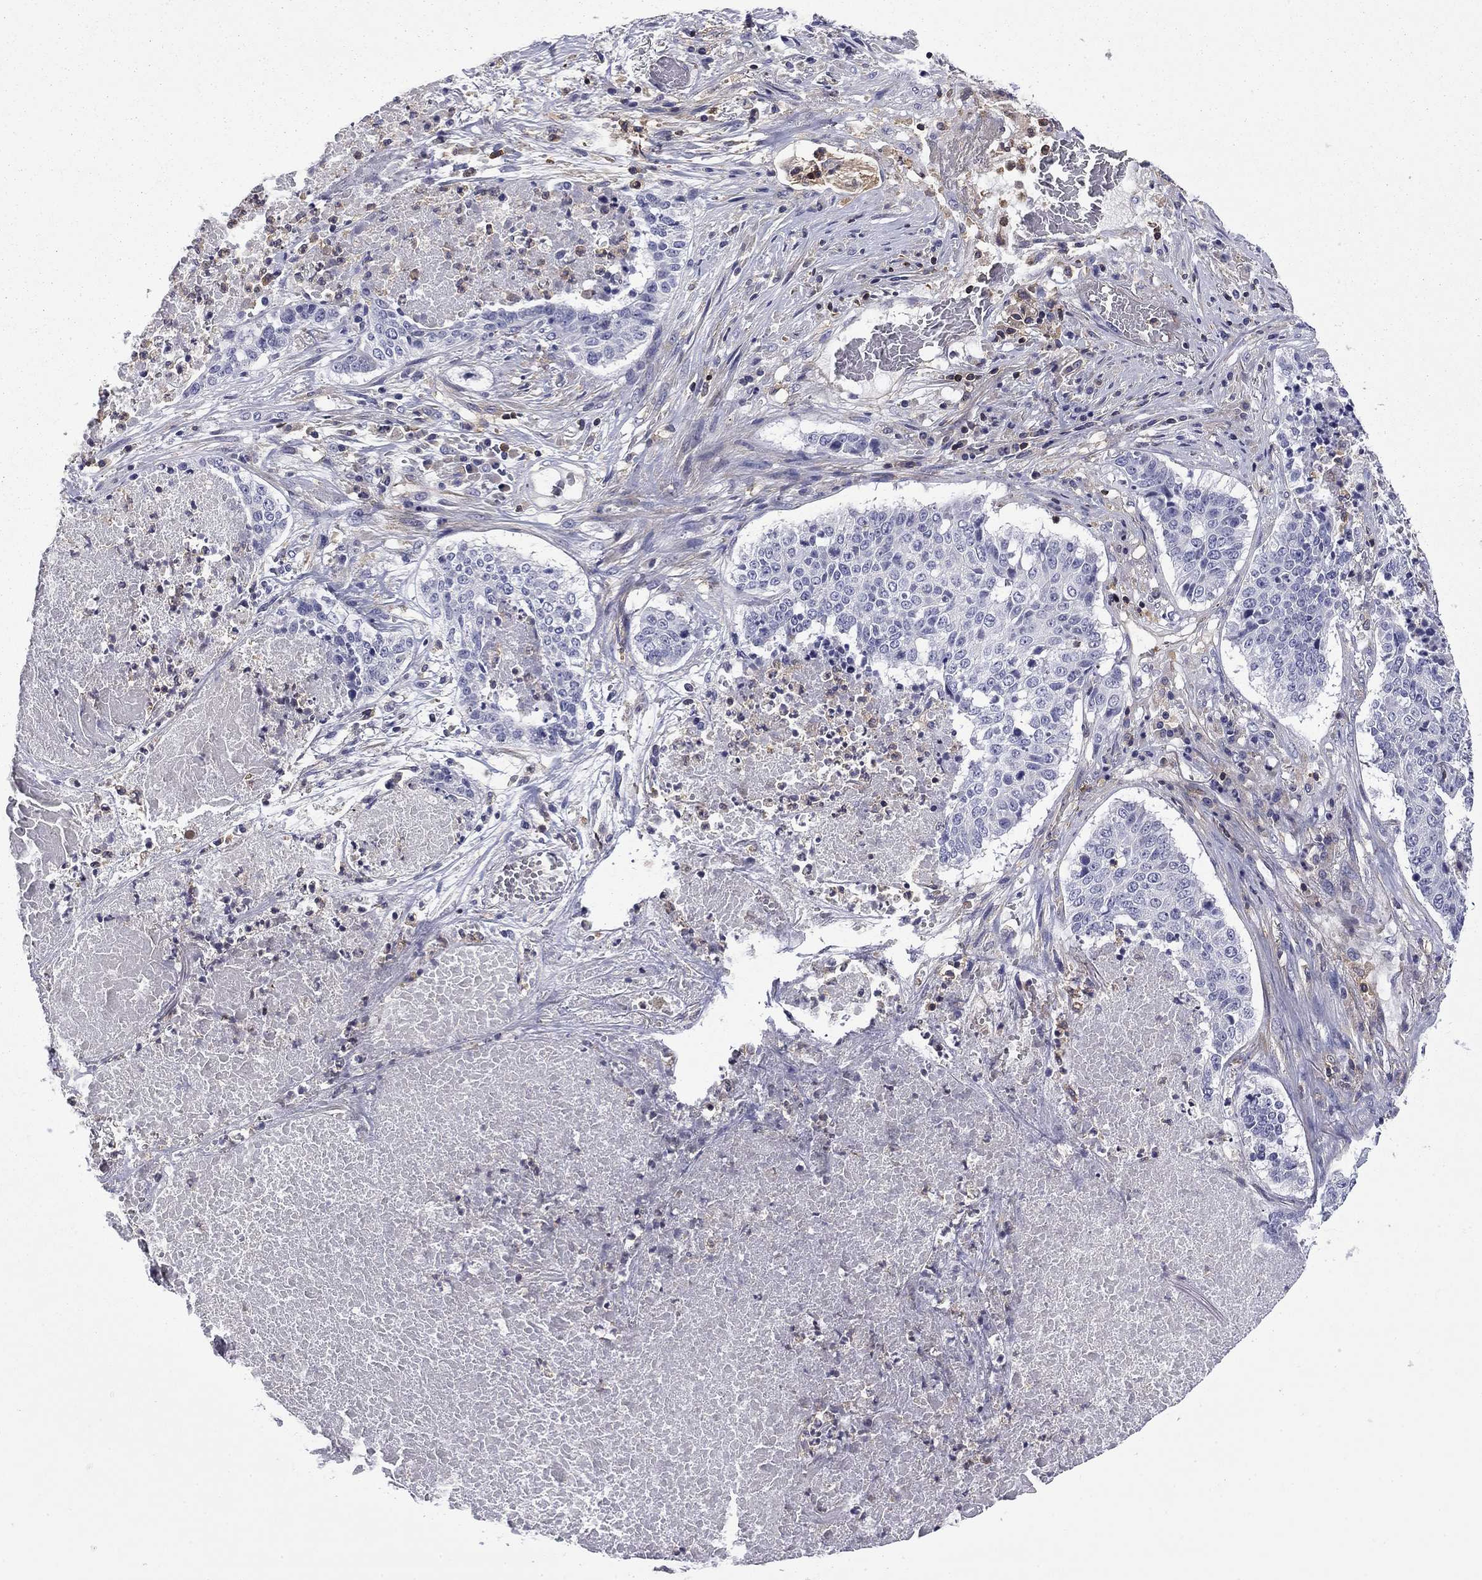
{"staining": {"intensity": "negative", "quantity": "none", "location": "none"}, "tissue": "lung cancer", "cell_type": "Tumor cells", "image_type": "cancer", "snomed": [{"axis": "morphology", "description": "Squamous cell carcinoma, NOS"}, {"axis": "topography", "description": "Lung"}], "caption": "The micrograph displays no staining of tumor cells in lung squamous cell carcinoma. Nuclei are stained in blue.", "gene": "ARHGAP45", "patient": {"sex": "male", "age": 64}}